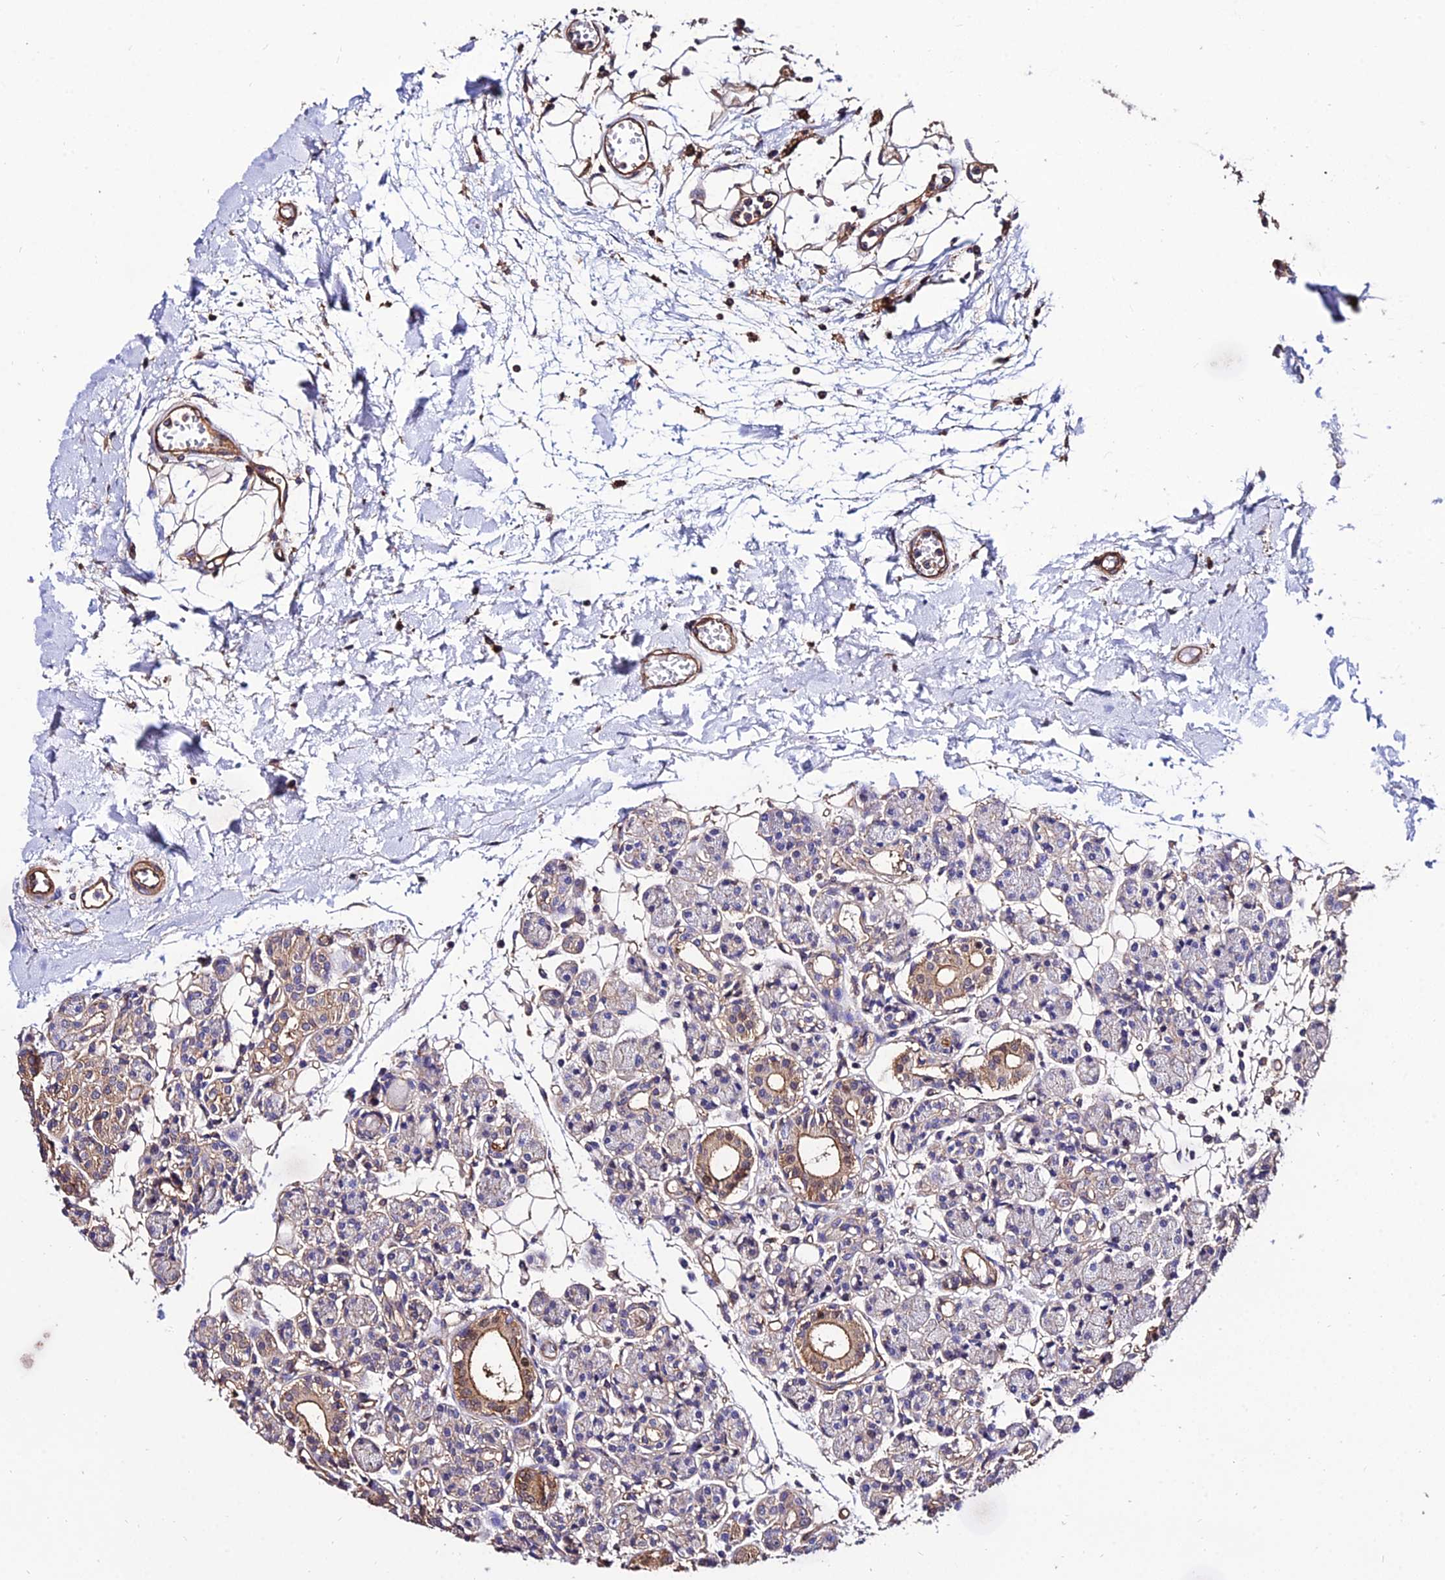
{"staining": {"intensity": "moderate", "quantity": "<25%", "location": "cytoplasmic/membranous"}, "tissue": "head and neck cancer", "cell_type": "Tumor cells", "image_type": "cancer", "snomed": [{"axis": "morphology", "description": "Adenocarcinoma, NOS"}, {"axis": "morphology", "description": "Adenocarcinoma, metastatic, NOS"}, {"axis": "topography", "description": "Head-Neck"}], "caption": "Adenocarcinoma (head and neck) stained with a brown dye demonstrates moderate cytoplasmic/membranous positive positivity in approximately <25% of tumor cells.", "gene": "CALM2", "patient": {"sex": "male", "age": 75}}